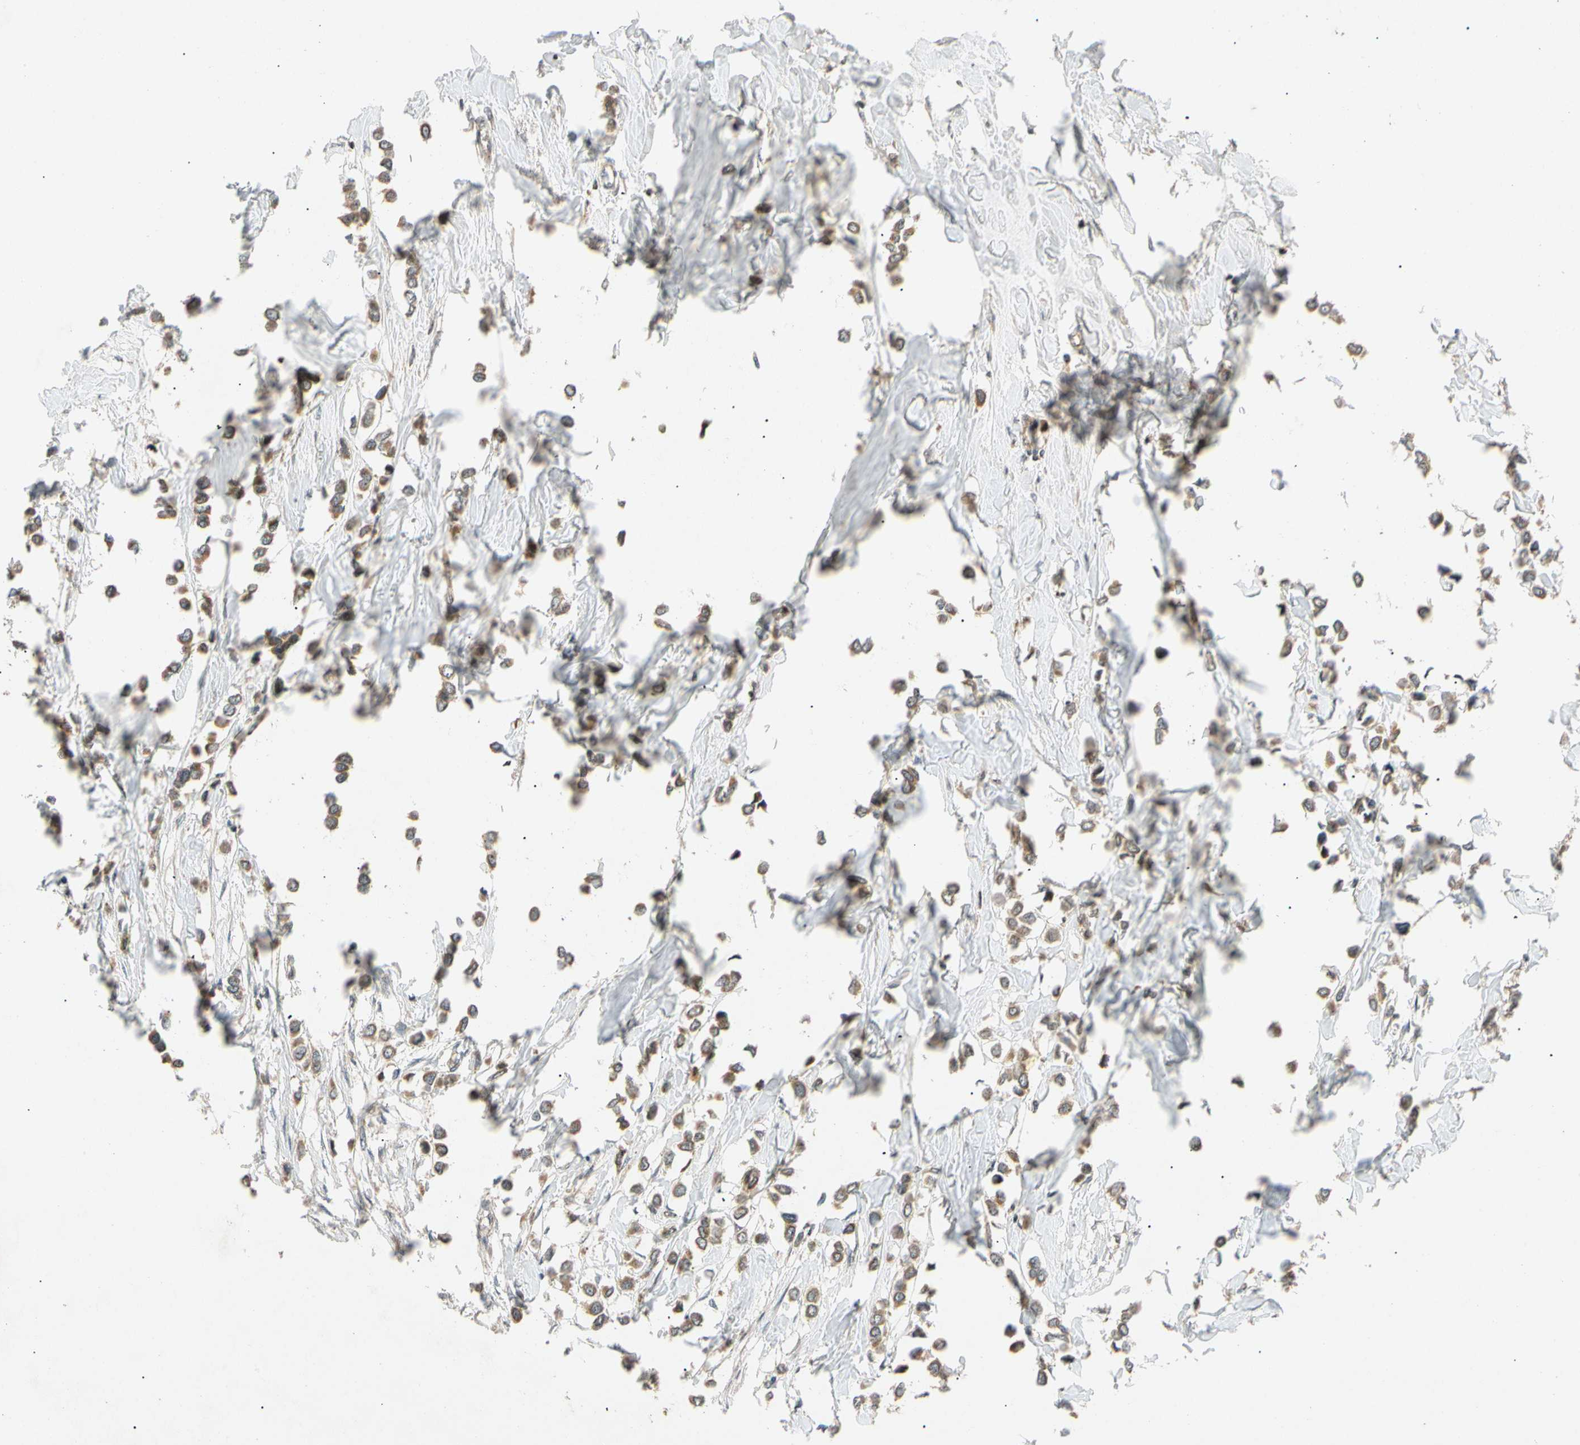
{"staining": {"intensity": "moderate", "quantity": ">75%", "location": "cytoplasmic/membranous"}, "tissue": "breast cancer", "cell_type": "Tumor cells", "image_type": "cancer", "snomed": [{"axis": "morphology", "description": "Lobular carcinoma"}, {"axis": "topography", "description": "Breast"}], "caption": "Immunohistochemical staining of breast lobular carcinoma exhibits medium levels of moderate cytoplasmic/membranous protein expression in about >75% of tumor cells. The staining was performed using DAB (3,3'-diaminobenzidine), with brown indicating positive protein expression. Nuclei are stained blue with hematoxylin.", "gene": "MRPS22", "patient": {"sex": "female", "age": 51}}